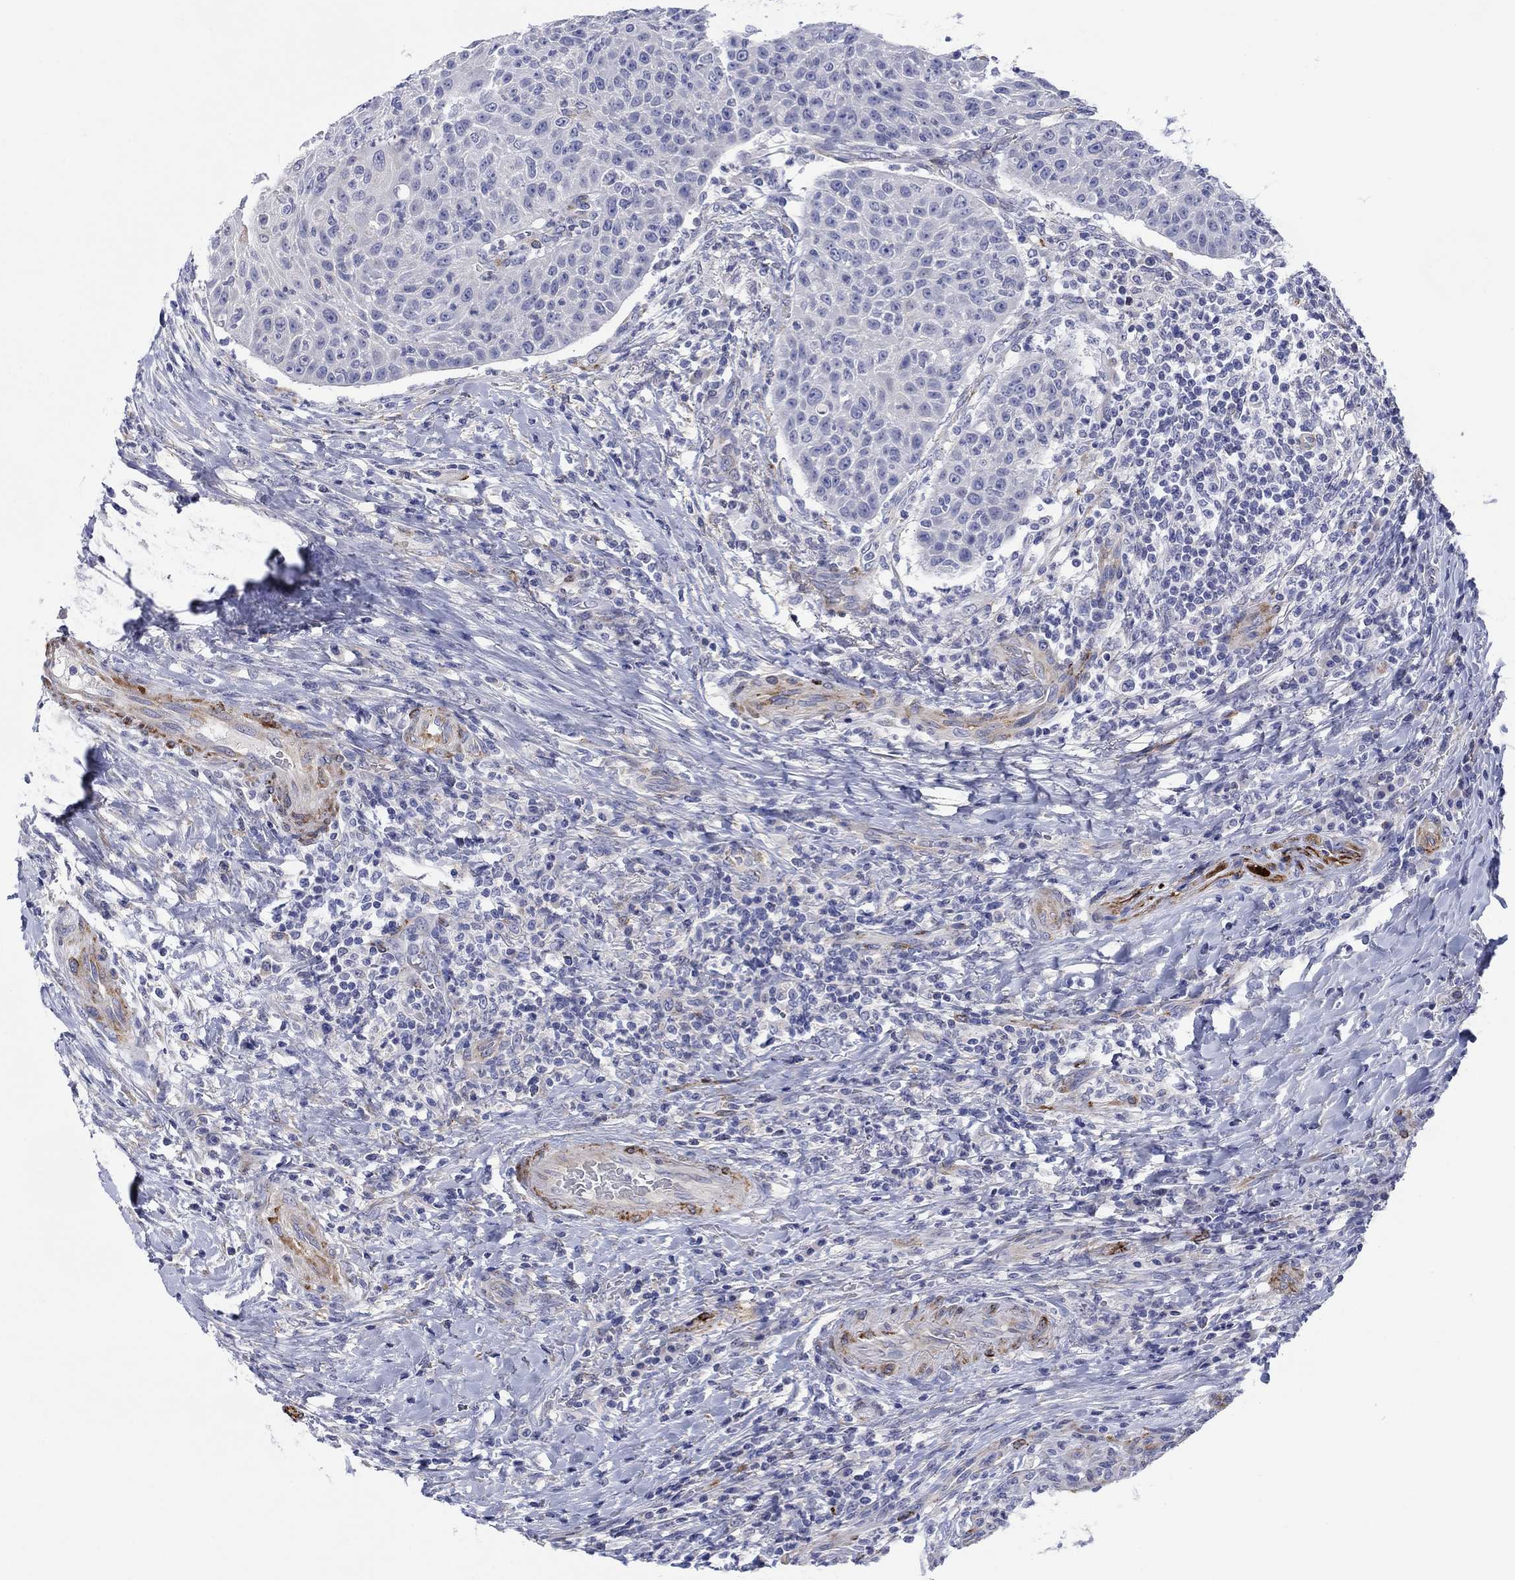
{"staining": {"intensity": "negative", "quantity": "none", "location": "none"}, "tissue": "head and neck cancer", "cell_type": "Tumor cells", "image_type": "cancer", "snomed": [{"axis": "morphology", "description": "Squamous cell carcinoma, NOS"}, {"axis": "topography", "description": "Head-Neck"}], "caption": "Head and neck cancer was stained to show a protein in brown. There is no significant expression in tumor cells.", "gene": "PTPRZ1", "patient": {"sex": "male", "age": 69}}